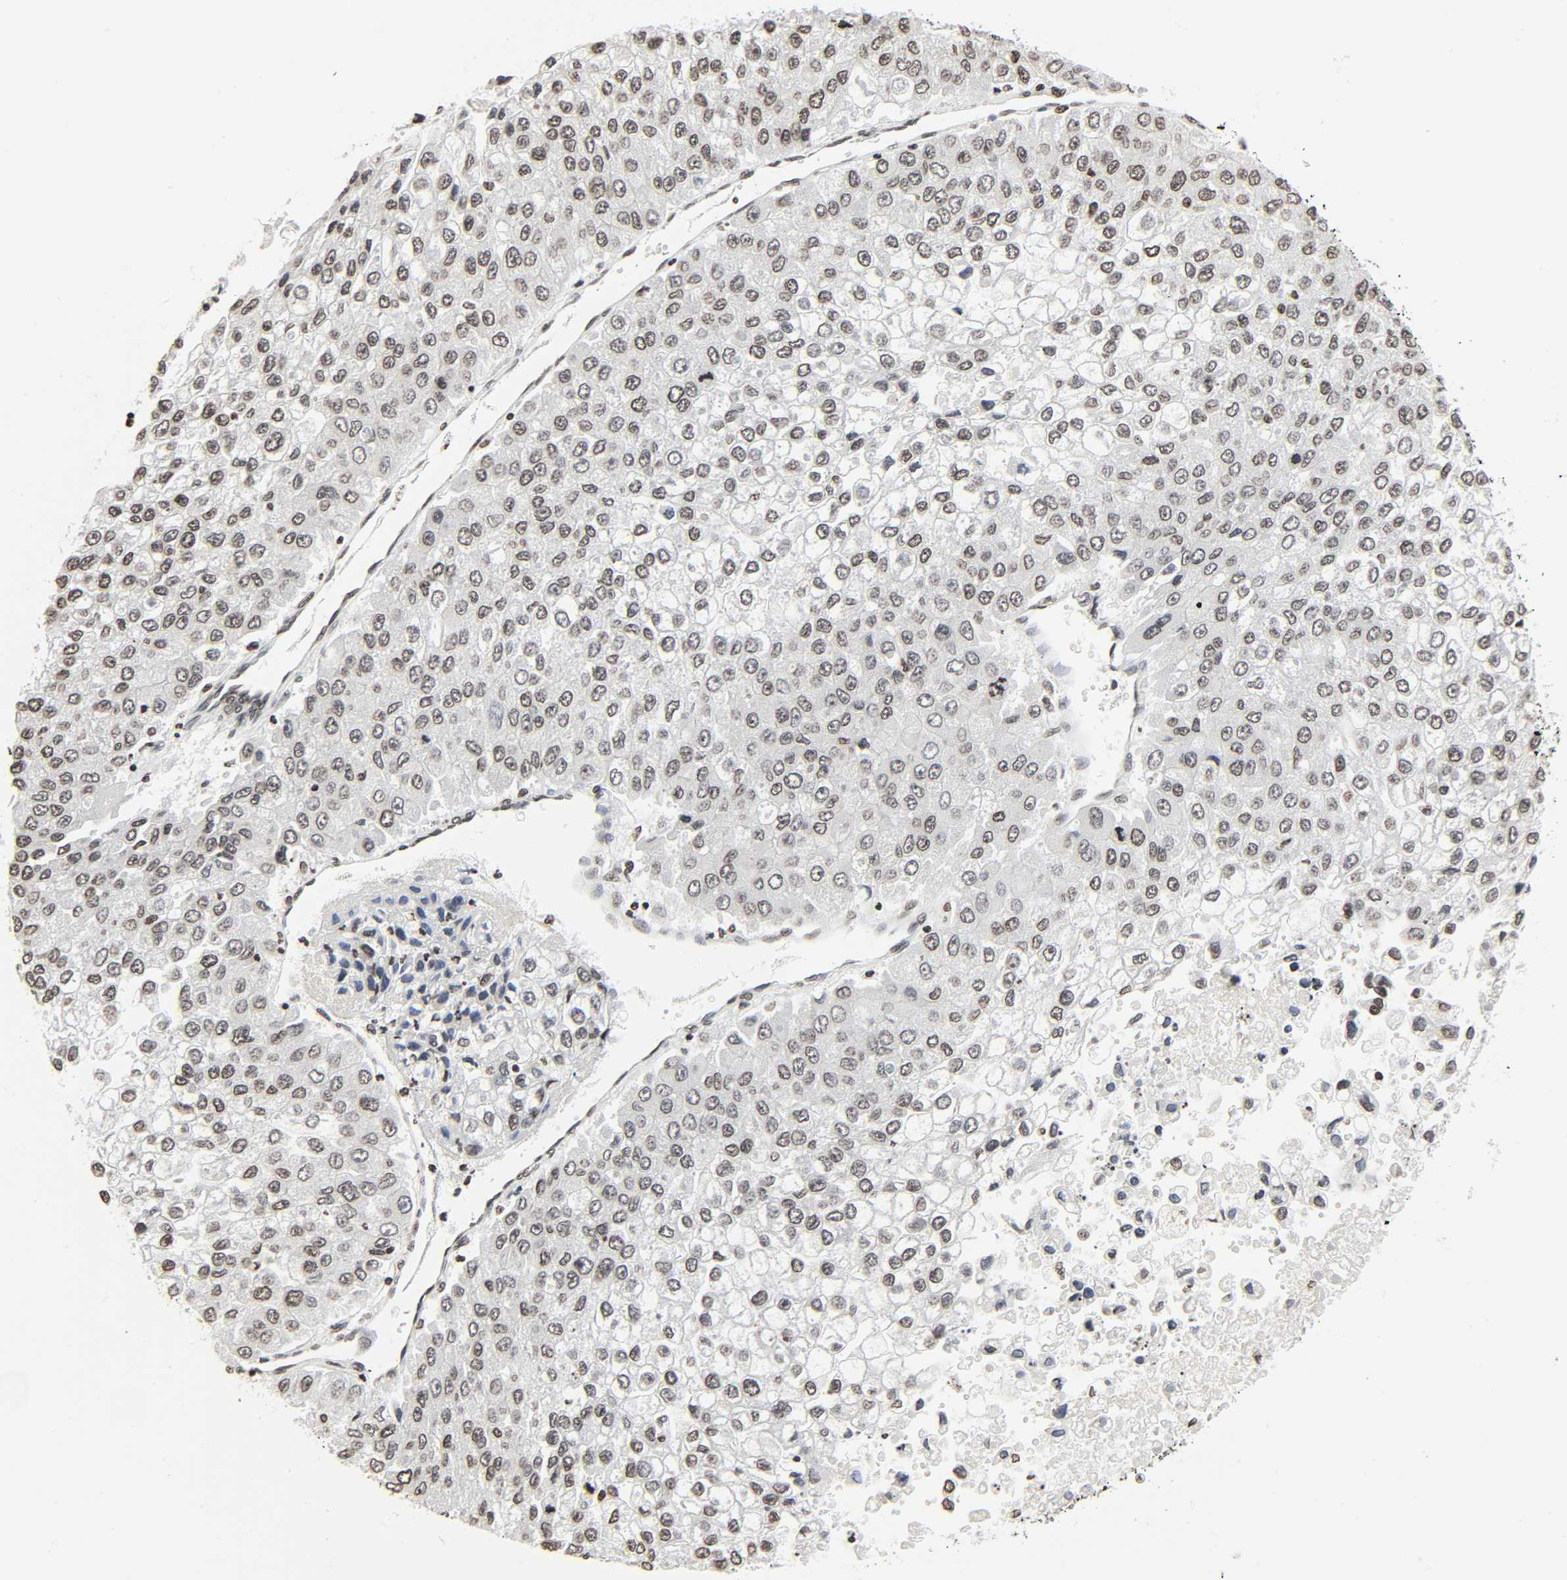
{"staining": {"intensity": "weak", "quantity": ">75%", "location": "nuclear"}, "tissue": "liver cancer", "cell_type": "Tumor cells", "image_type": "cancer", "snomed": [{"axis": "morphology", "description": "Carcinoma, Hepatocellular, NOS"}, {"axis": "topography", "description": "Liver"}], "caption": "A high-resolution image shows IHC staining of liver cancer, which exhibits weak nuclear staining in approximately >75% of tumor cells.", "gene": "ELAVL1", "patient": {"sex": "female", "age": 66}}